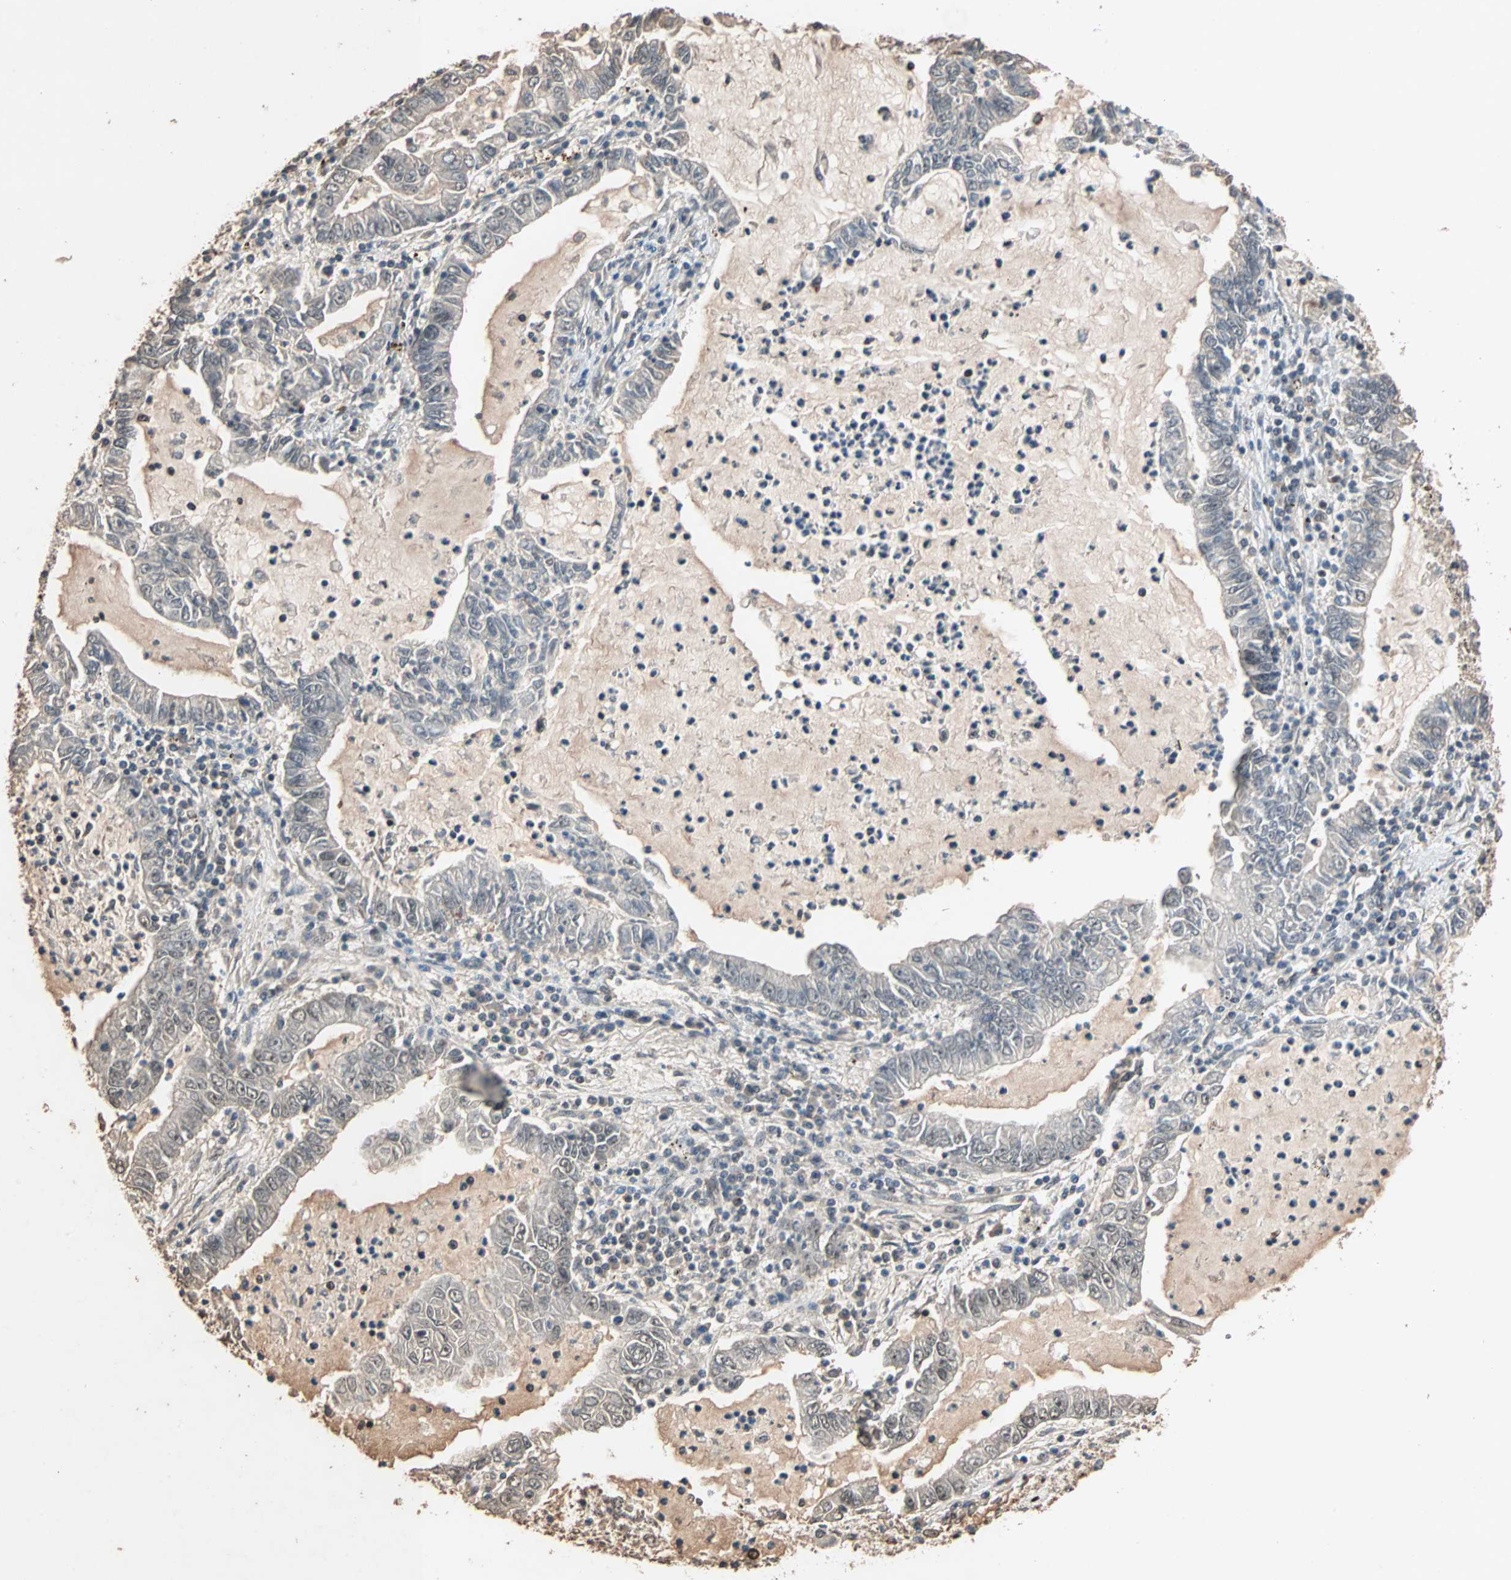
{"staining": {"intensity": "moderate", "quantity": "25%-75%", "location": "cytoplasmic/membranous,nuclear"}, "tissue": "lung cancer", "cell_type": "Tumor cells", "image_type": "cancer", "snomed": [{"axis": "morphology", "description": "Adenocarcinoma, NOS"}, {"axis": "topography", "description": "Lung"}], "caption": "The histopathology image shows immunohistochemical staining of lung cancer (adenocarcinoma). There is moderate cytoplasmic/membranous and nuclear positivity is identified in about 25%-75% of tumor cells. The staining was performed using DAB (3,3'-diaminobenzidine) to visualize the protein expression in brown, while the nuclei were stained in blue with hematoxylin (Magnification: 20x).", "gene": "CDC5L", "patient": {"sex": "female", "age": 51}}